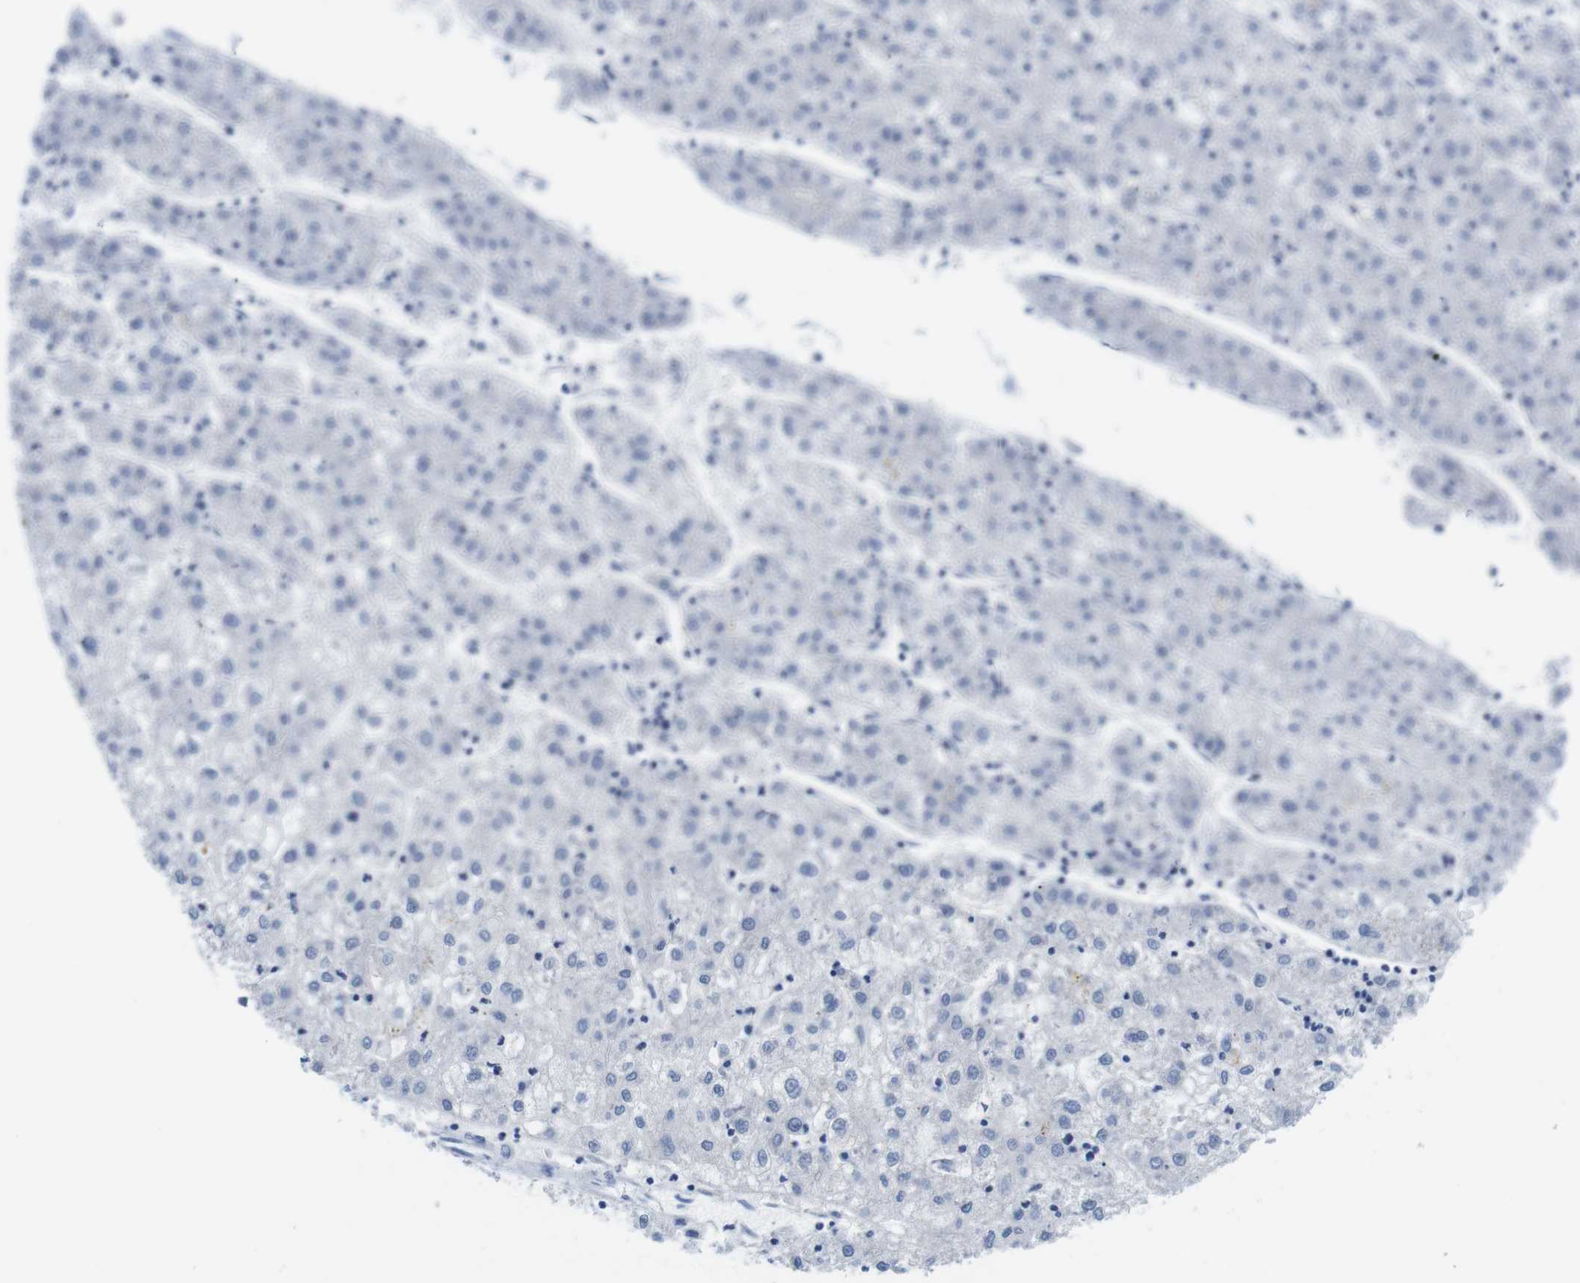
{"staining": {"intensity": "negative", "quantity": "none", "location": "none"}, "tissue": "liver cancer", "cell_type": "Tumor cells", "image_type": "cancer", "snomed": [{"axis": "morphology", "description": "Carcinoma, Hepatocellular, NOS"}, {"axis": "topography", "description": "Liver"}], "caption": "Tumor cells show no significant positivity in liver cancer (hepatocellular carcinoma).", "gene": "SCRIB", "patient": {"sex": "male", "age": 72}}